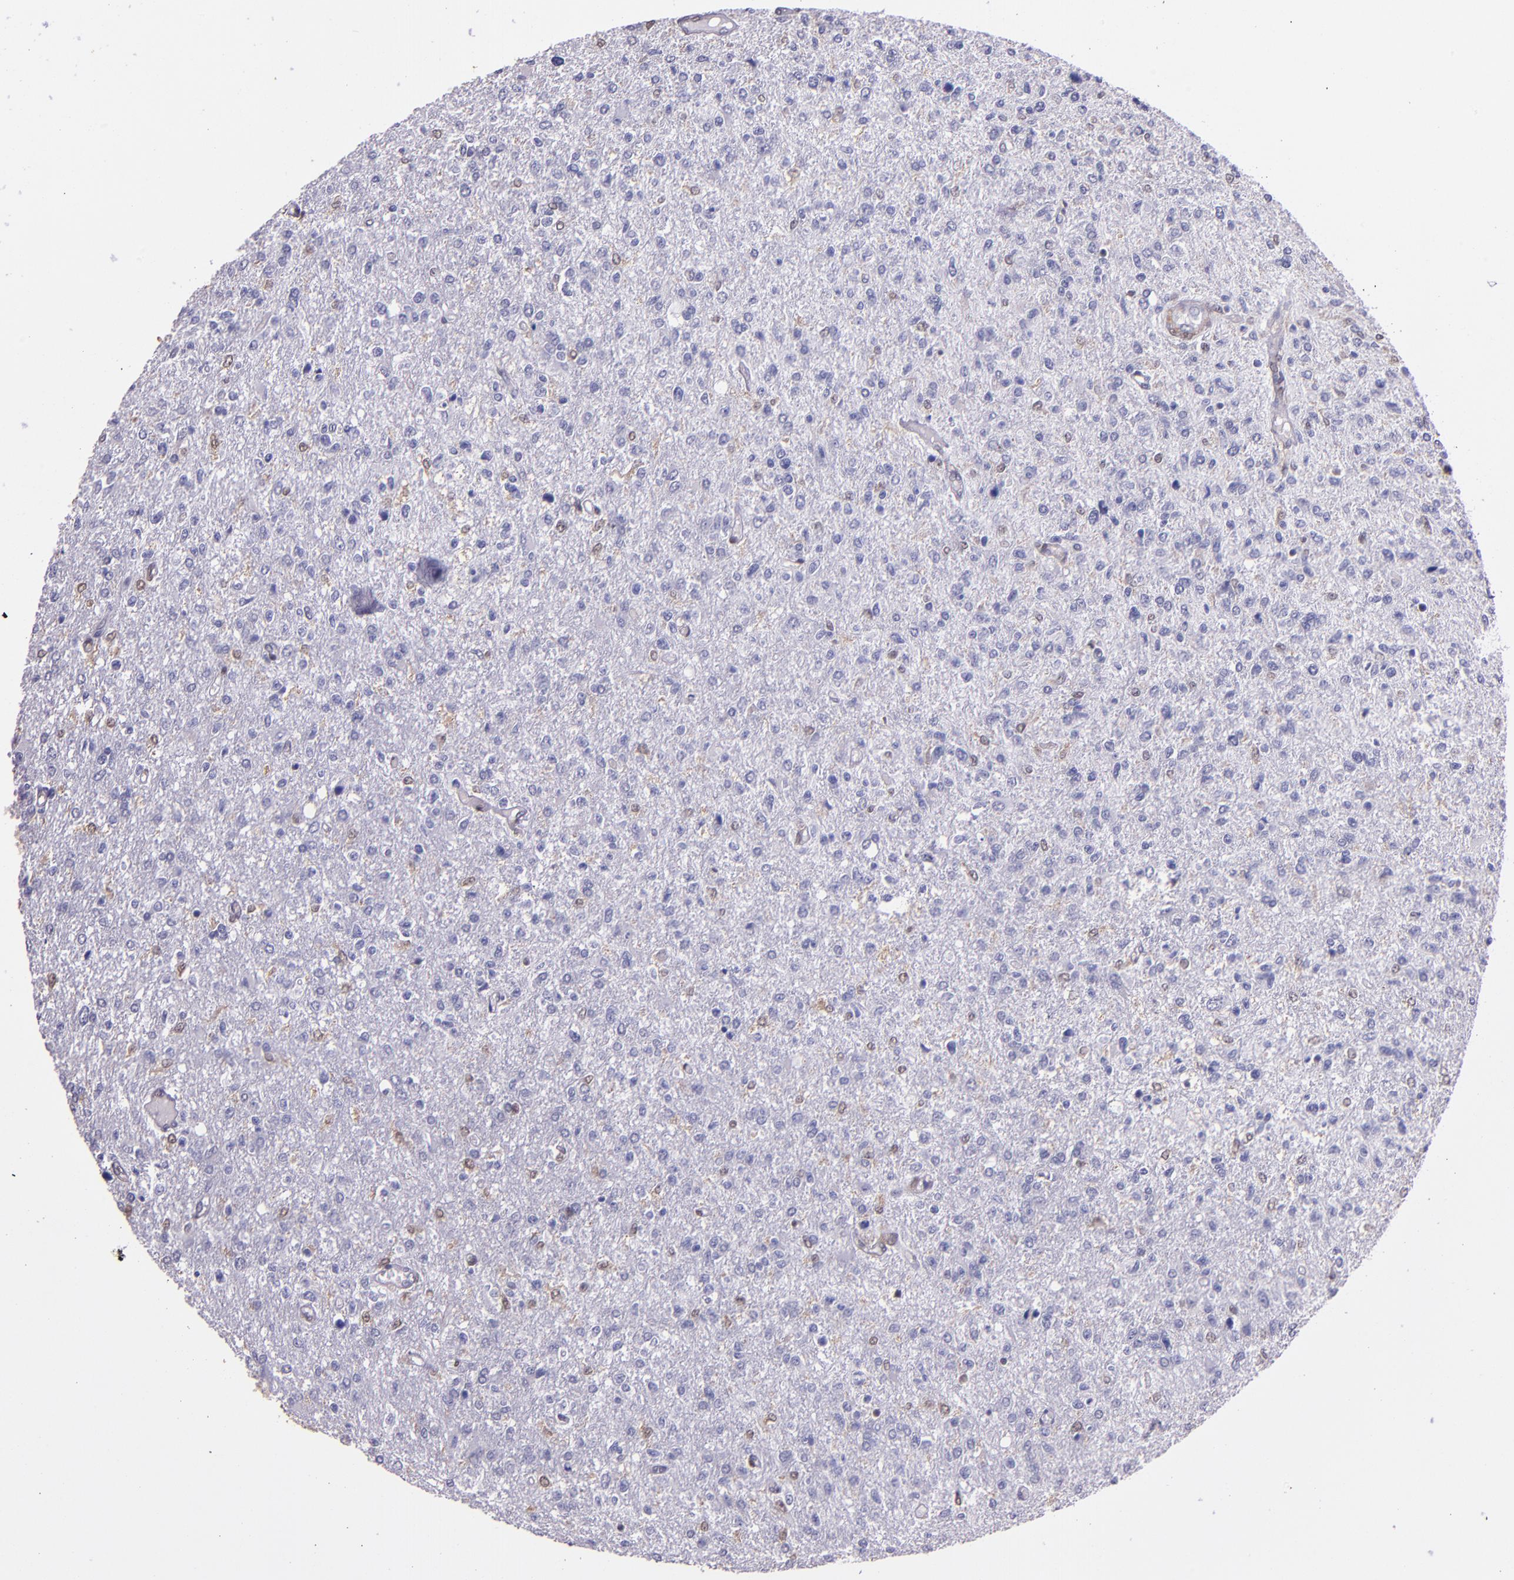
{"staining": {"intensity": "weak", "quantity": "<25%", "location": "cytoplasmic/membranous,nuclear"}, "tissue": "glioma", "cell_type": "Tumor cells", "image_type": "cancer", "snomed": [{"axis": "morphology", "description": "Glioma, malignant, High grade"}, {"axis": "topography", "description": "Cerebral cortex"}], "caption": "This is an IHC photomicrograph of glioma. There is no staining in tumor cells.", "gene": "STAT6", "patient": {"sex": "male", "age": 76}}